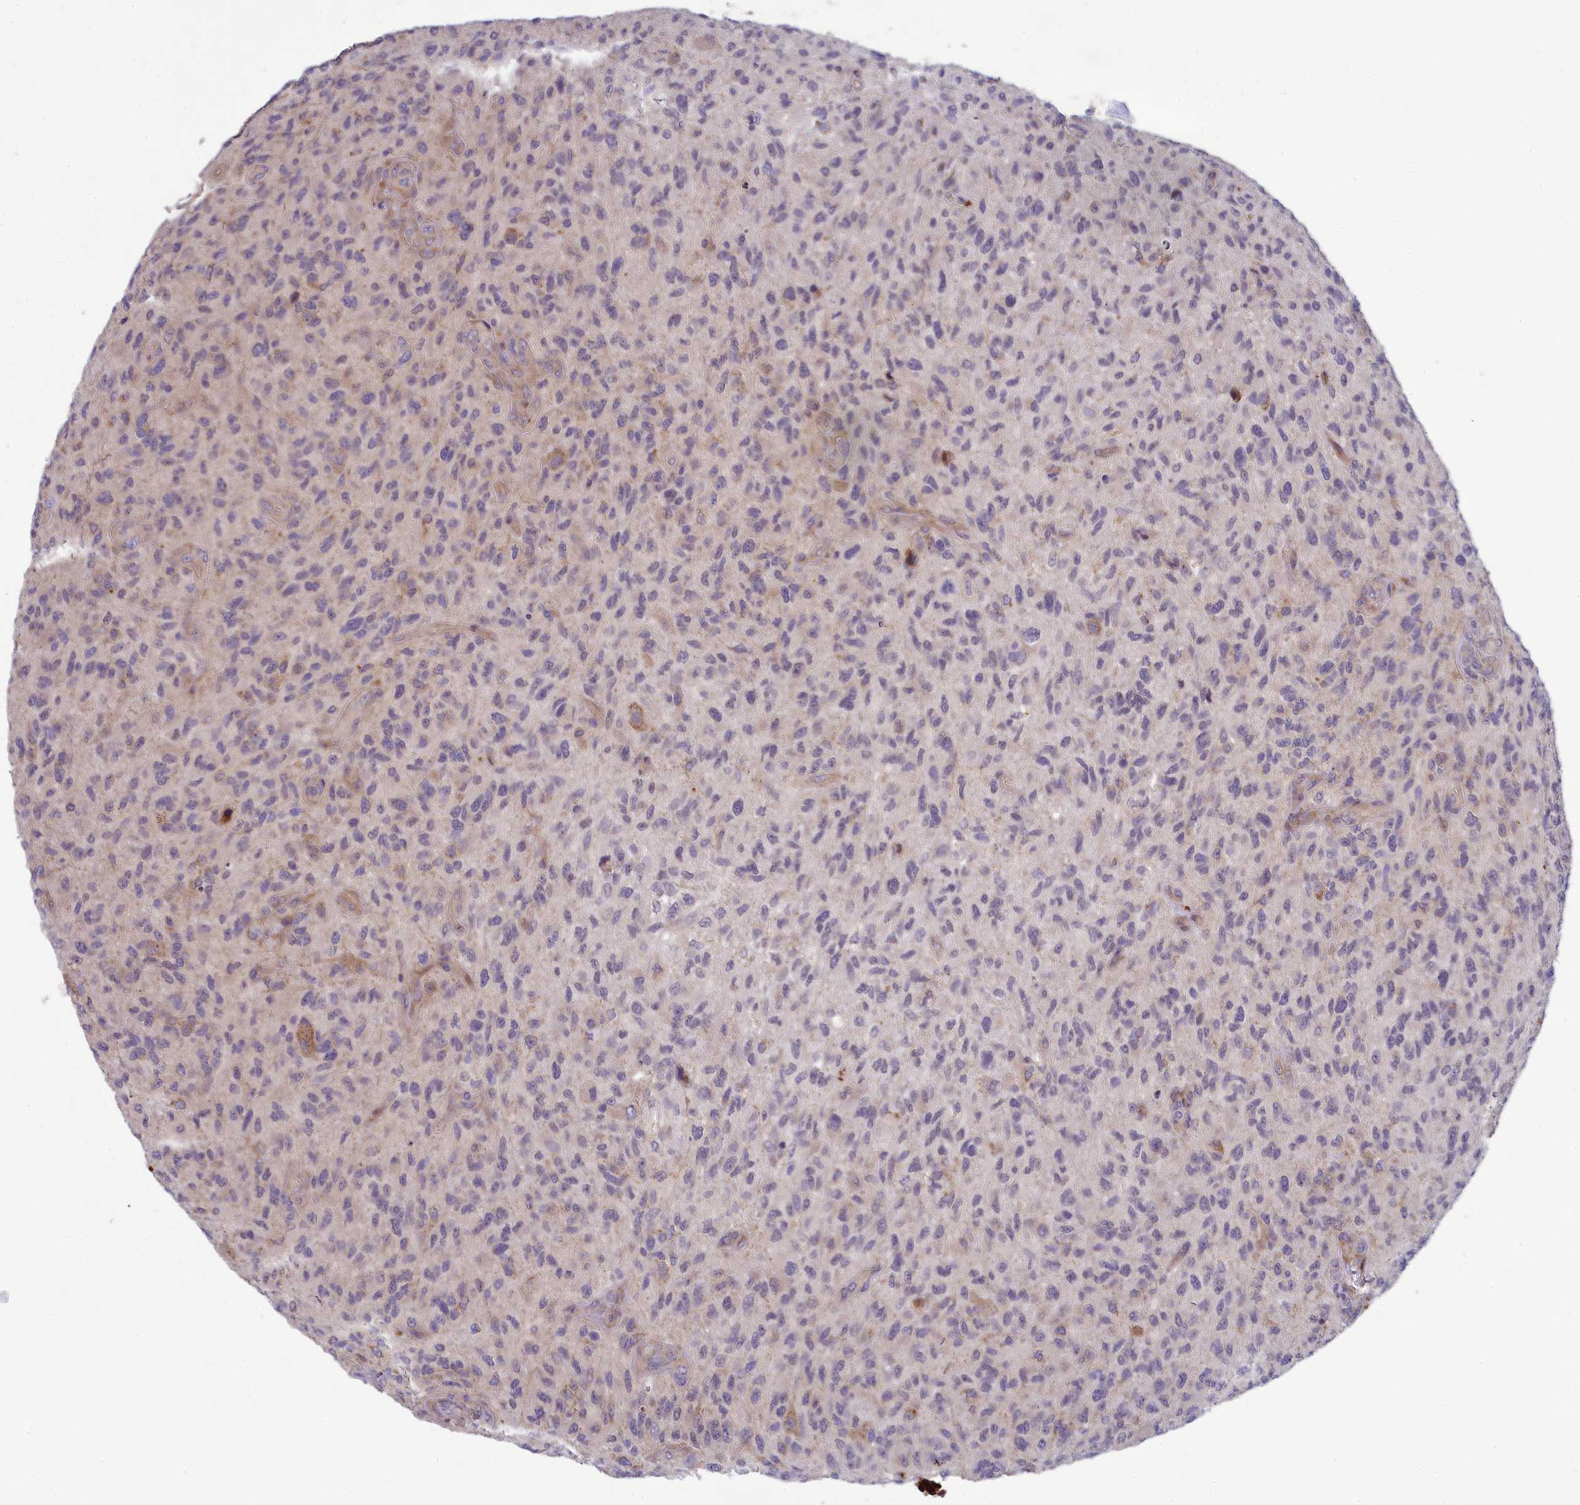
{"staining": {"intensity": "negative", "quantity": "none", "location": "none"}, "tissue": "glioma", "cell_type": "Tumor cells", "image_type": "cancer", "snomed": [{"axis": "morphology", "description": "Glioma, malignant, High grade"}, {"axis": "topography", "description": "Brain"}], "caption": "The micrograph reveals no staining of tumor cells in glioma.", "gene": "BLTP2", "patient": {"sex": "male", "age": 47}}